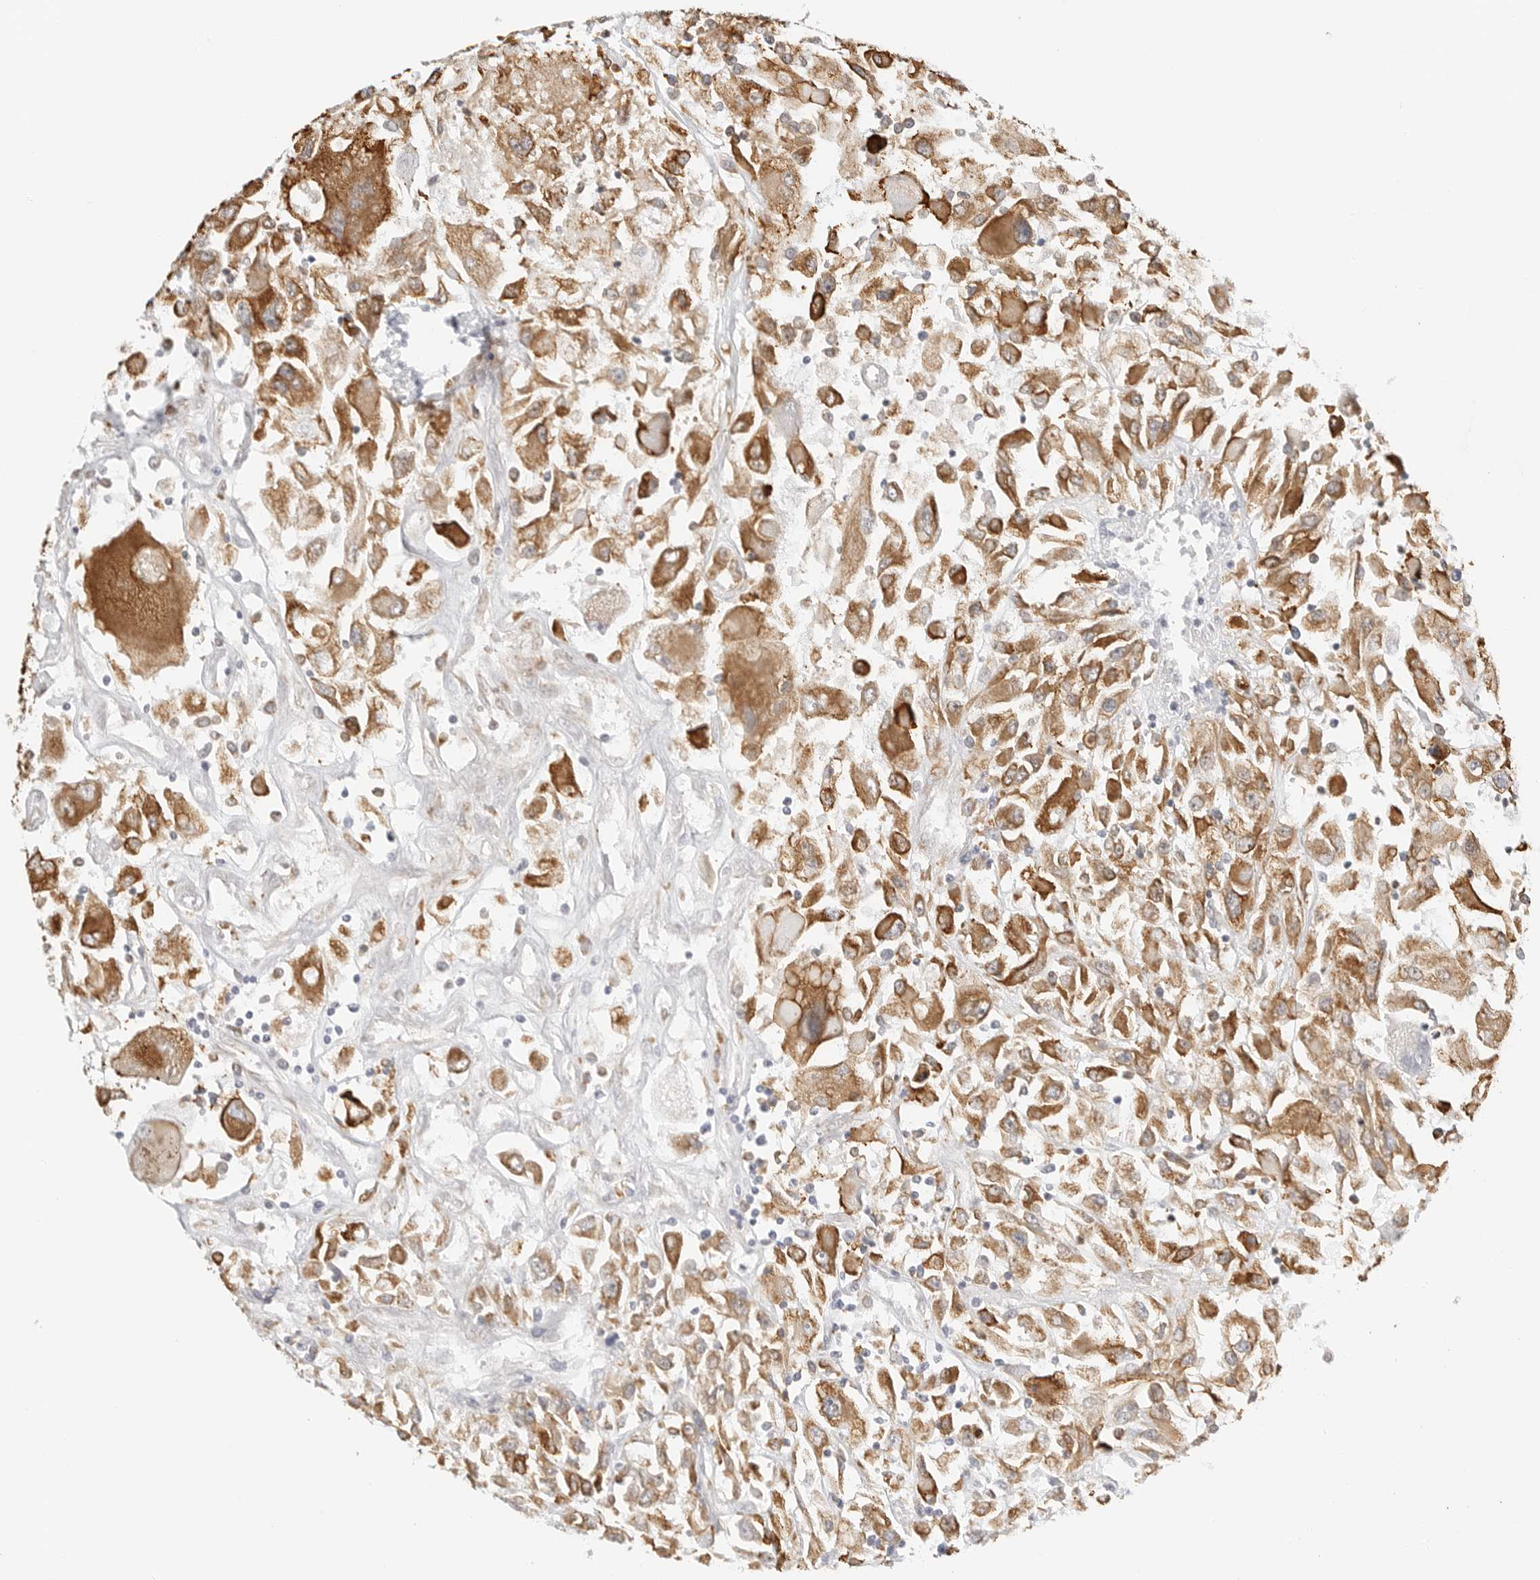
{"staining": {"intensity": "moderate", "quantity": ">75%", "location": "cytoplasmic/membranous"}, "tissue": "renal cancer", "cell_type": "Tumor cells", "image_type": "cancer", "snomed": [{"axis": "morphology", "description": "Adenocarcinoma, NOS"}, {"axis": "topography", "description": "Kidney"}], "caption": "Brown immunohistochemical staining in human renal adenocarcinoma displays moderate cytoplasmic/membranous positivity in approximately >75% of tumor cells.", "gene": "THEM4", "patient": {"sex": "female", "age": 52}}